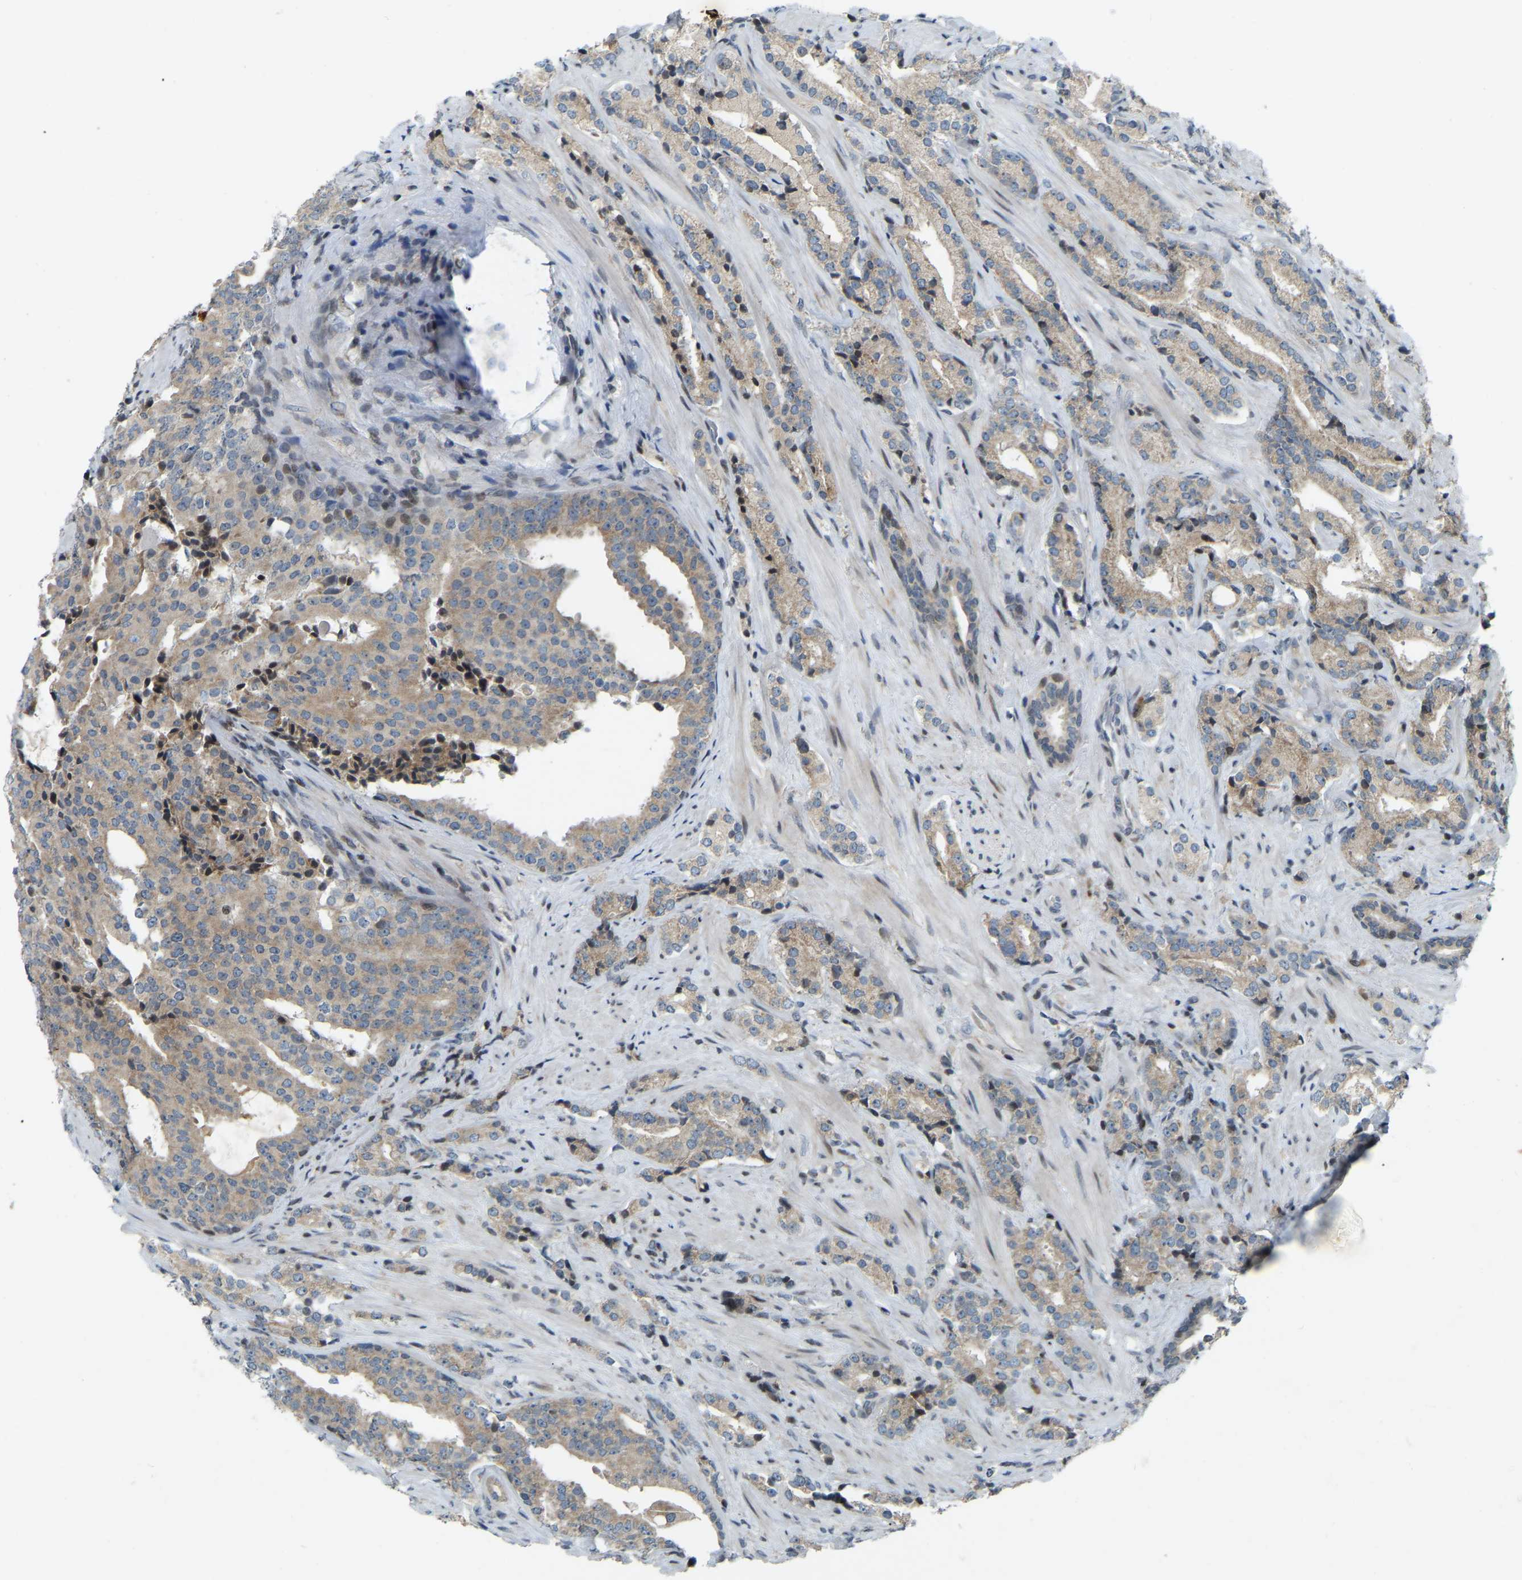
{"staining": {"intensity": "moderate", "quantity": ">75%", "location": "cytoplasmic/membranous"}, "tissue": "prostate cancer", "cell_type": "Tumor cells", "image_type": "cancer", "snomed": [{"axis": "morphology", "description": "Adenocarcinoma, High grade"}, {"axis": "topography", "description": "Prostate"}], "caption": "IHC of prostate cancer (high-grade adenocarcinoma) demonstrates medium levels of moderate cytoplasmic/membranous positivity in approximately >75% of tumor cells. The protein of interest is stained brown, and the nuclei are stained in blue (DAB IHC with brightfield microscopy, high magnification).", "gene": "PARL", "patient": {"sex": "male", "age": 71}}